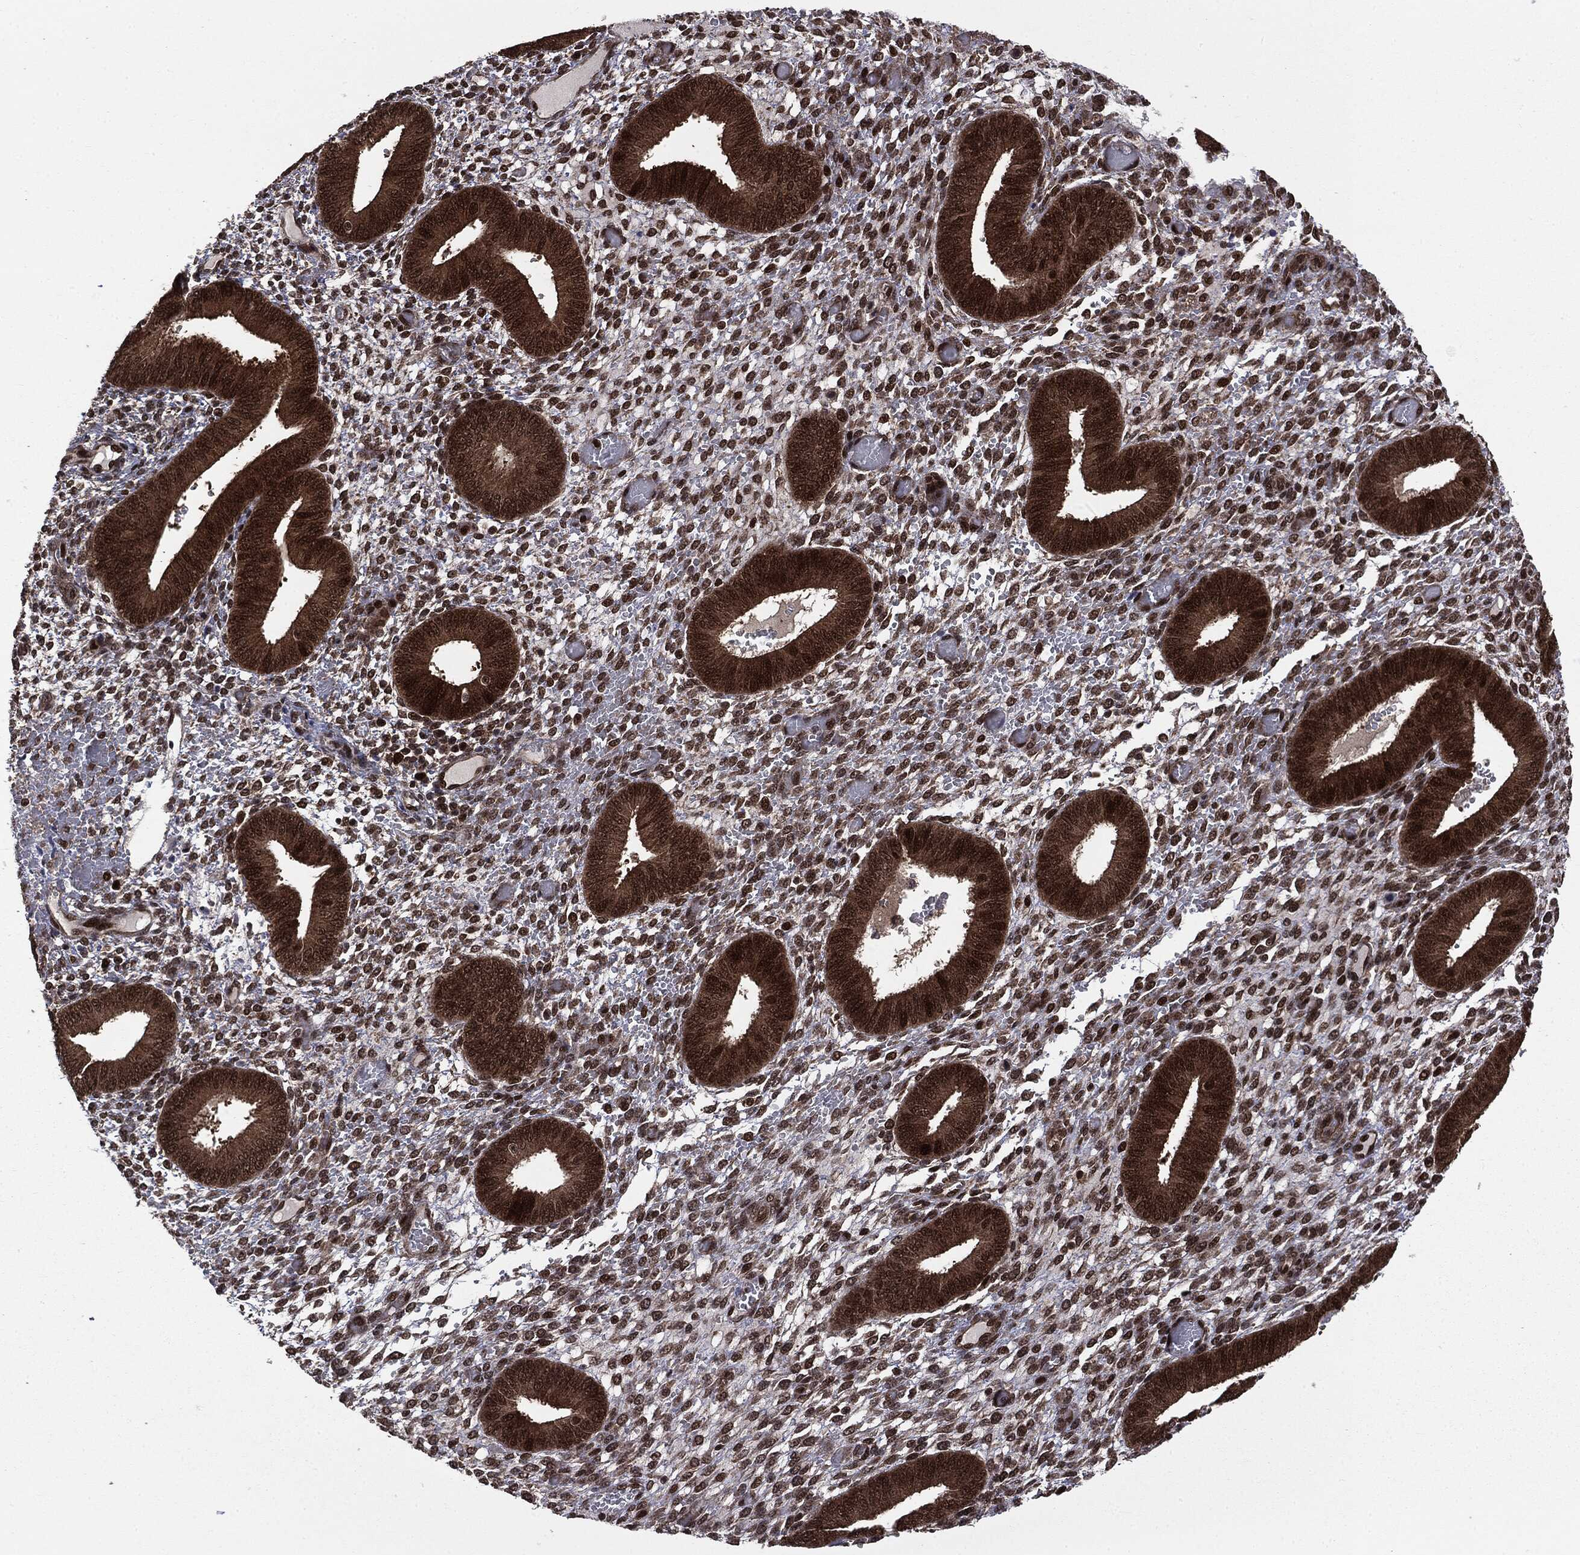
{"staining": {"intensity": "strong", "quantity": ">75%", "location": "nuclear"}, "tissue": "endometrium", "cell_type": "Cells in endometrial stroma", "image_type": "normal", "snomed": [{"axis": "morphology", "description": "Normal tissue, NOS"}, {"axis": "topography", "description": "Endometrium"}], "caption": "A high-resolution histopathology image shows immunohistochemistry (IHC) staining of normal endometrium, which reveals strong nuclear staining in approximately >75% of cells in endometrial stroma.", "gene": "PTPA", "patient": {"sex": "female", "age": 42}}